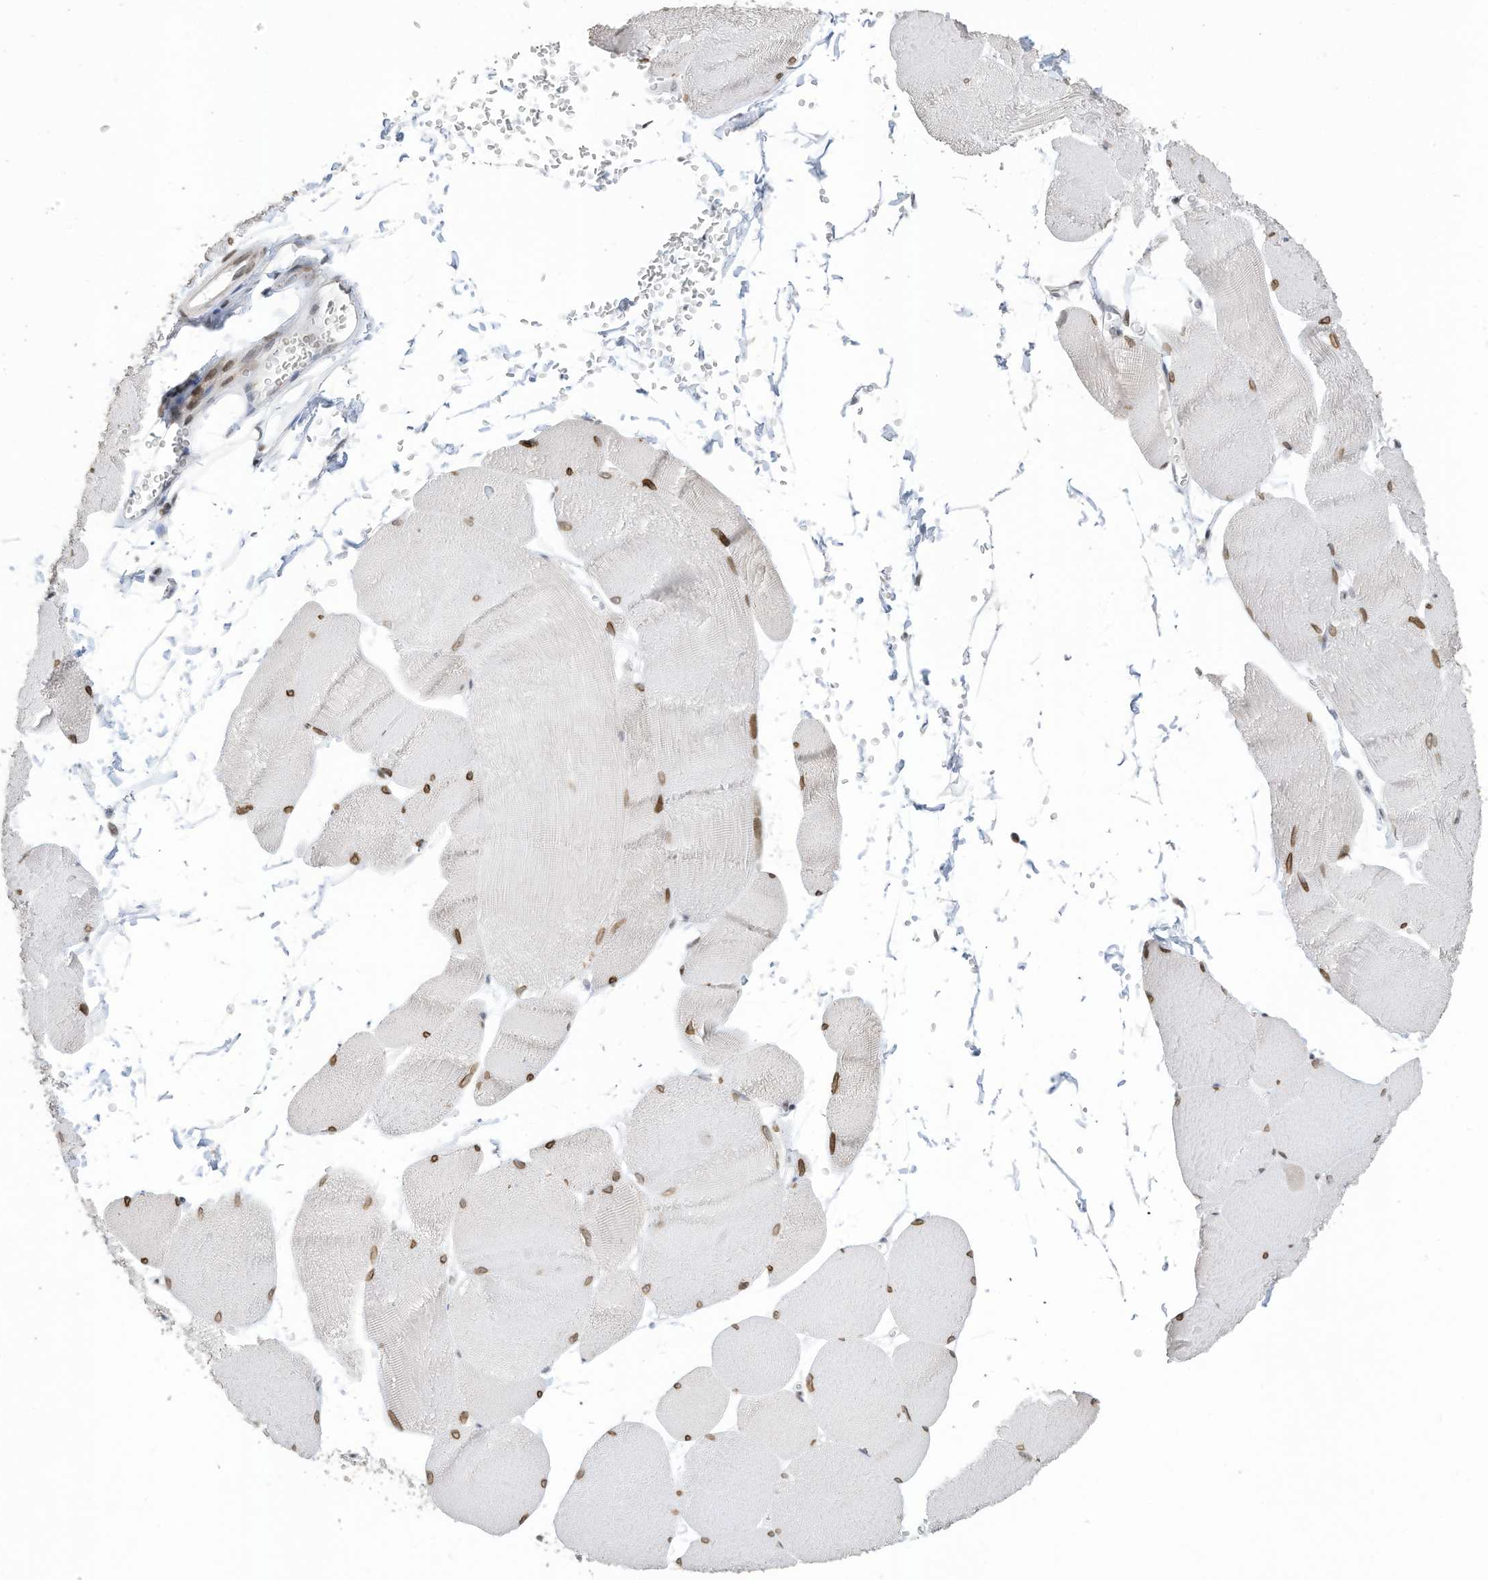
{"staining": {"intensity": "moderate", "quantity": ">75%", "location": "nuclear"}, "tissue": "skeletal muscle", "cell_type": "Myocytes", "image_type": "normal", "snomed": [{"axis": "morphology", "description": "Normal tissue, NOS"}, {"axis": "morphology", "description": "Basal cell carcinoma"}, {"axis": "topography", "description": "Skeletal muscle"}], "caption": "This is a photomicrograph of IHC staining of unremarkable skeletal muscle, which shows moderate positivity in the nuclear of myocytes.", "gene": "RABL3", "patient": {"sex": "female", "age": 64}}